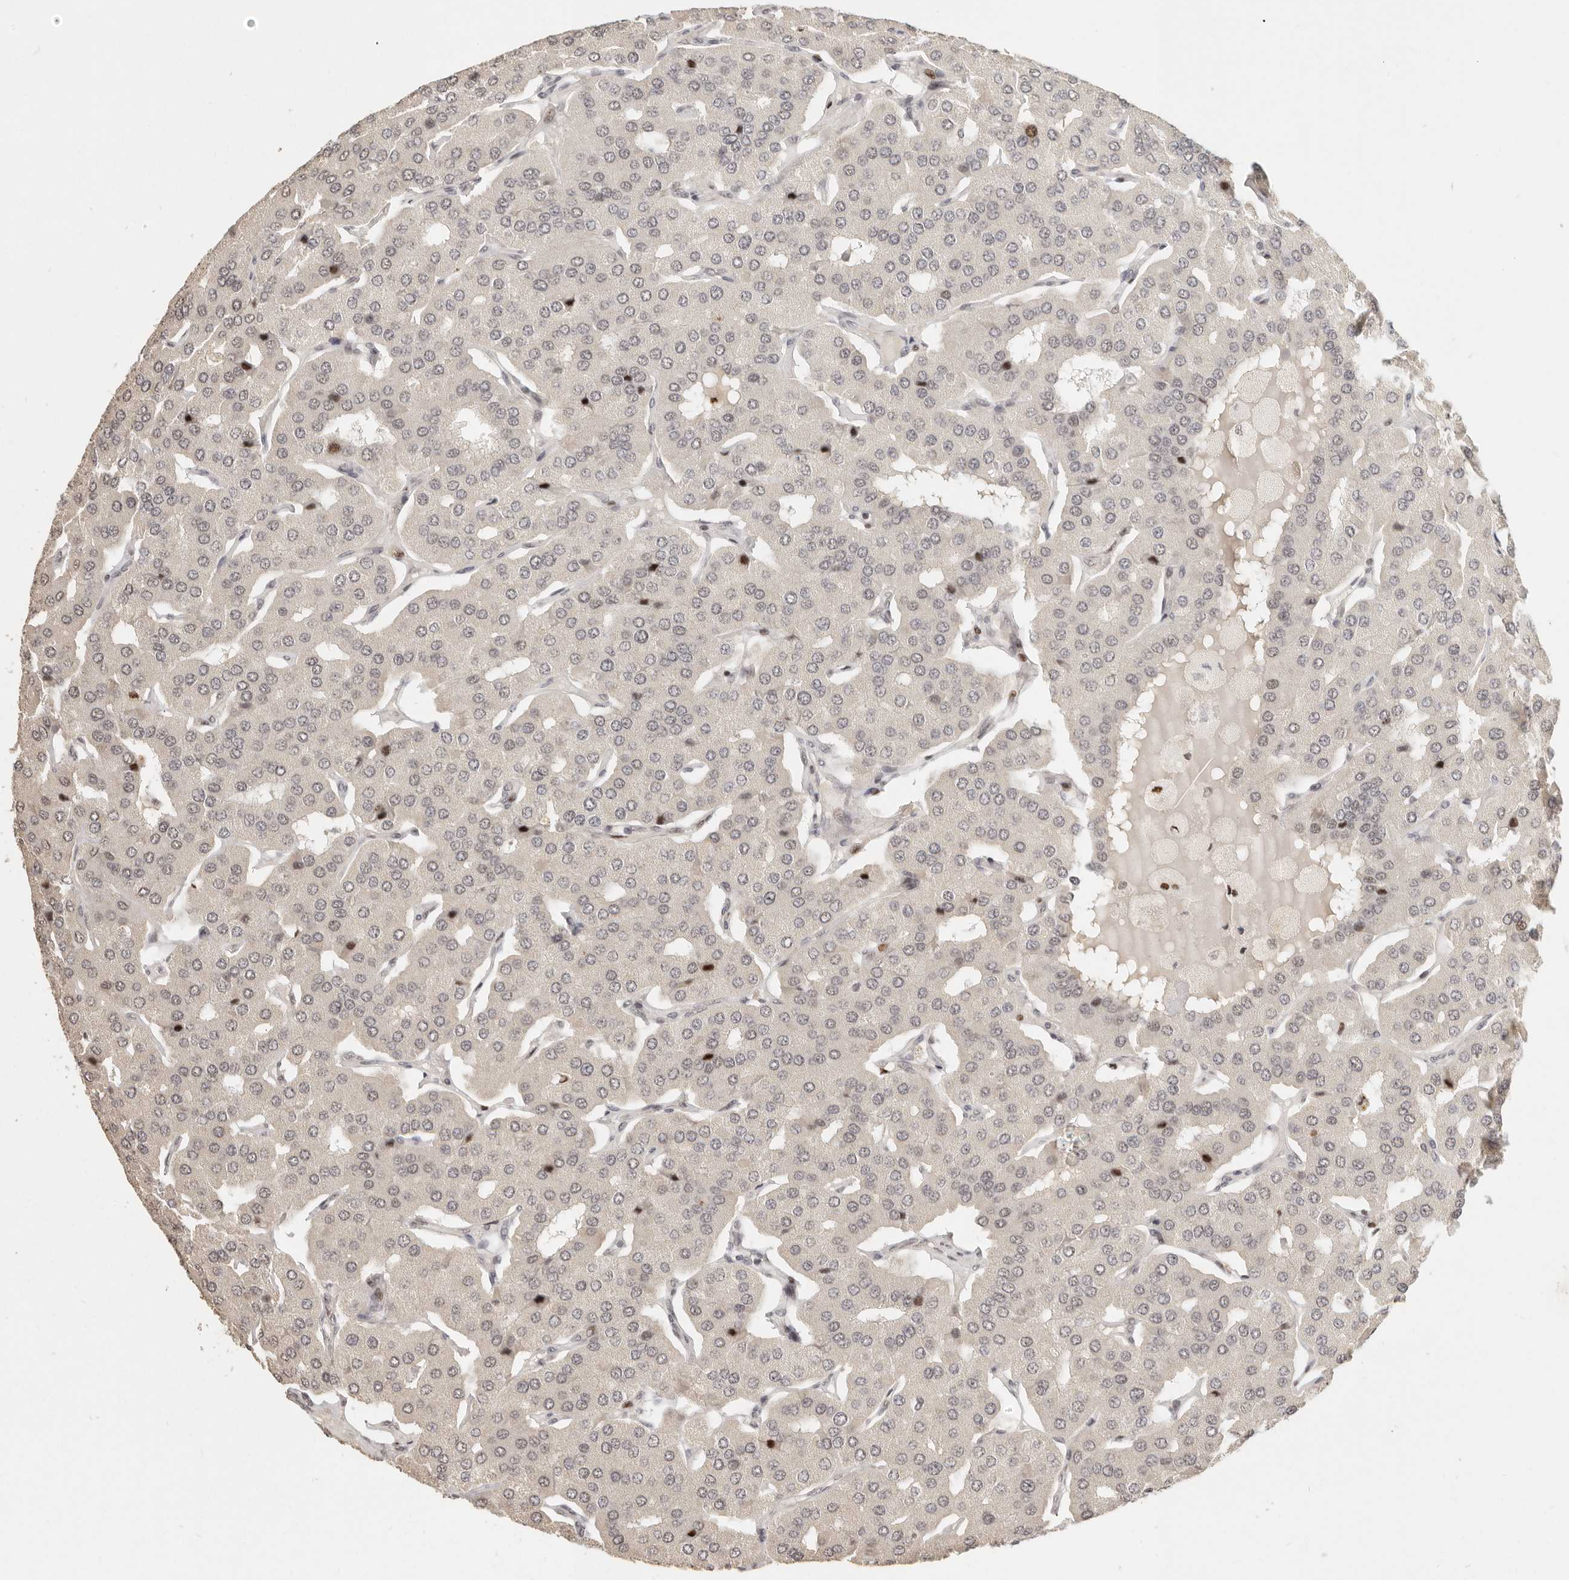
{"staining": {"intensity": "moderate", "quantity": "25%-75%", "location": "nuclear"}, "tissue": "parathyroid gland", "cell_type": "Glandular cells", "image_type": "normal", "snomed": [{"axis": "morphology", "description": "Normal tissue, NOS"}, {"axis": "morphology", "description": "Adenoma, NOS"}, {"axis": "topography", "description": "Parathyroid gland"}], "caption": "The photomicrograph exhibits immunohistochemical staining of unremarkable parathyroid gland. There is moderate nuclear staining is identified in about 25%-75% of glandular cells. (Brightfield microscopy of DAB IHC at high magnification).", "gene": "GPBP1L1", "patient": {"sex": "female", "age": 86}}